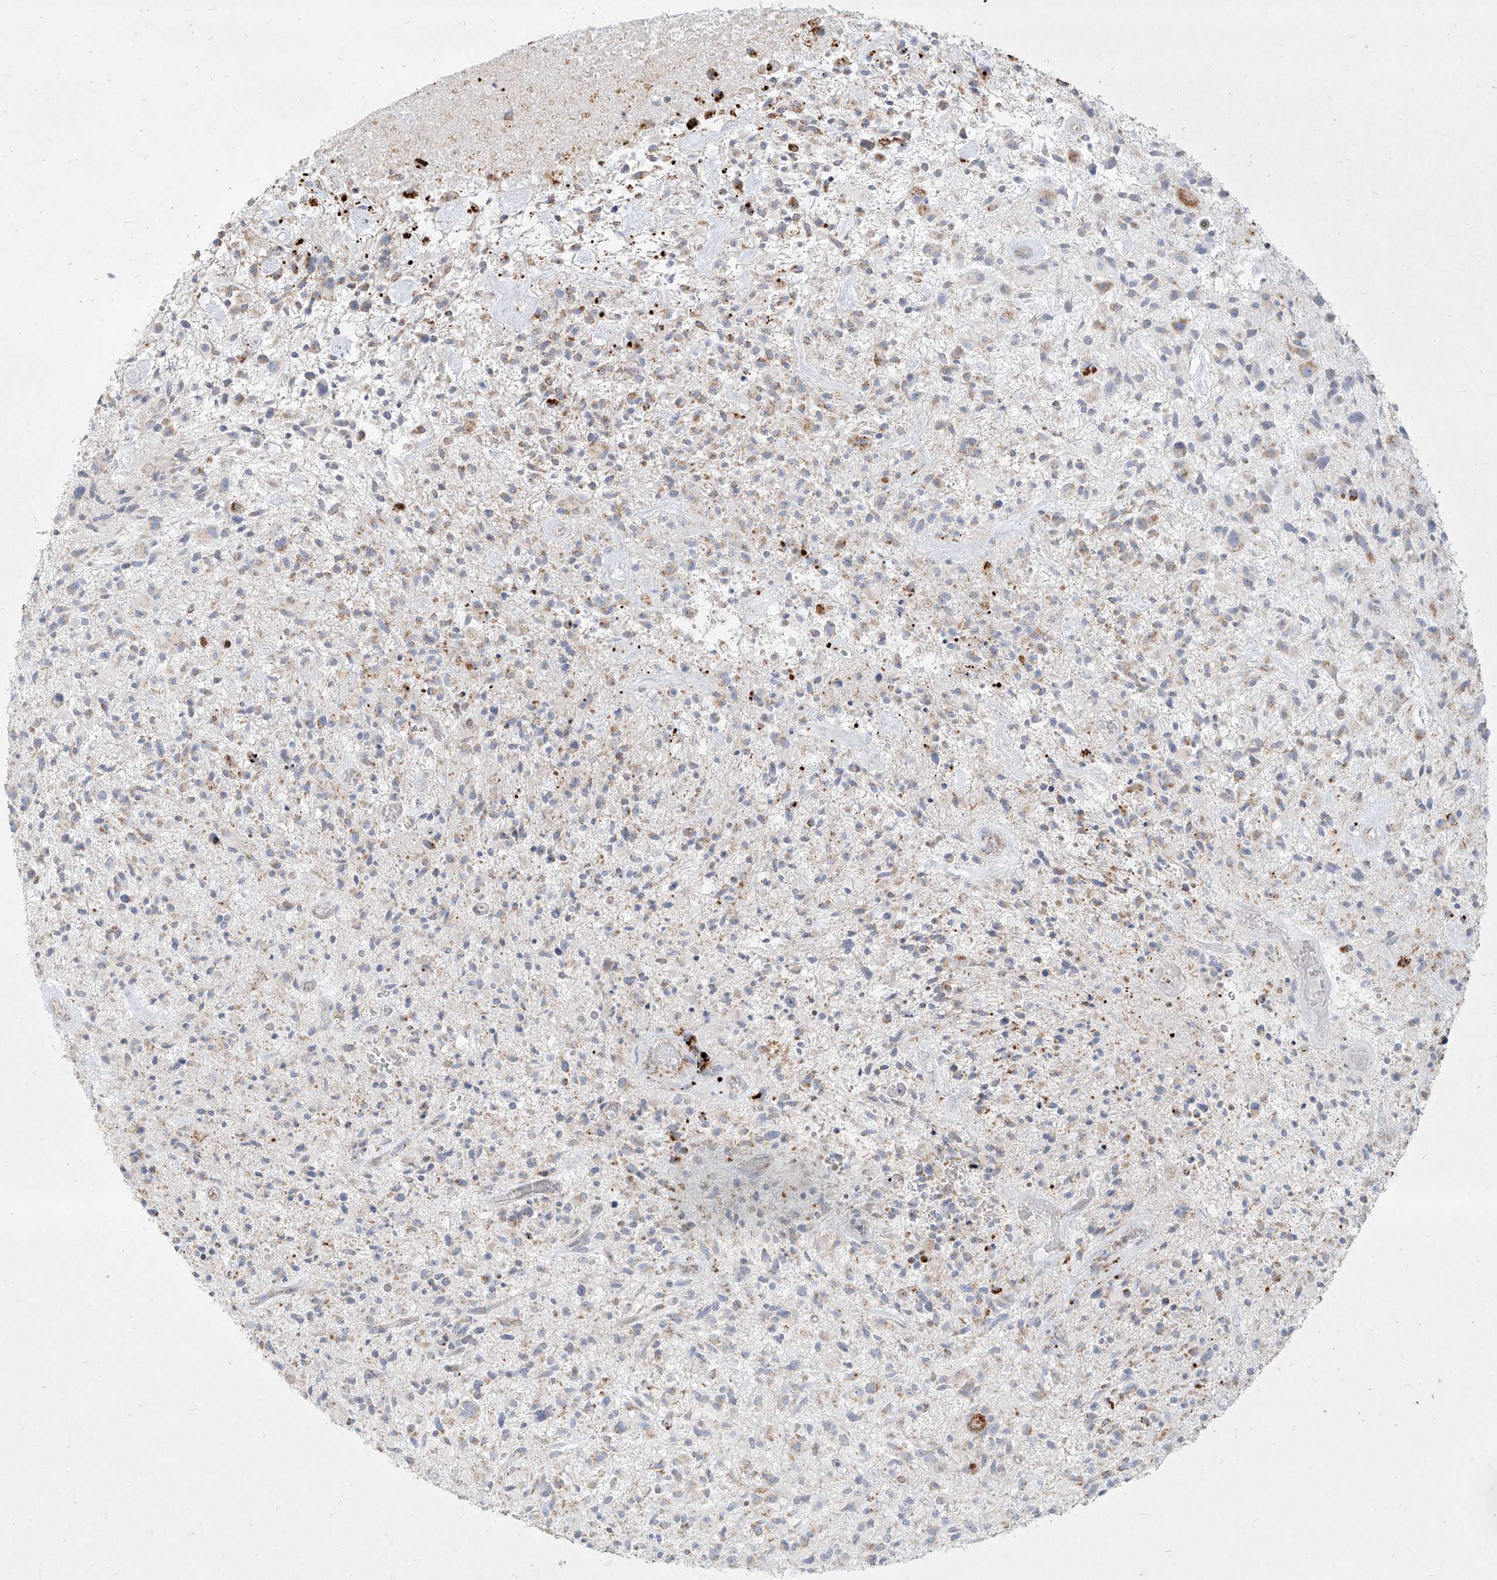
{"staining": {"intensity": "weak", "quantity": "<25%", "location": "cytoplasmic/membranous"}, "tissue": "glioma", "cell_type": "Tumor cells", "image_type": "cancer", "snomed": [{"axis": "morphology", "description": "Glioma, malignant, High grade"}, {"axis": "topography", "description": "Brain"}], "caption": "Immunohistochemical staining of human high-grade glioma (malignant) exhibits no significant expression in tumor cells.", "gene": "MTX2", "patient": {"sex": "male", "age": 47}}